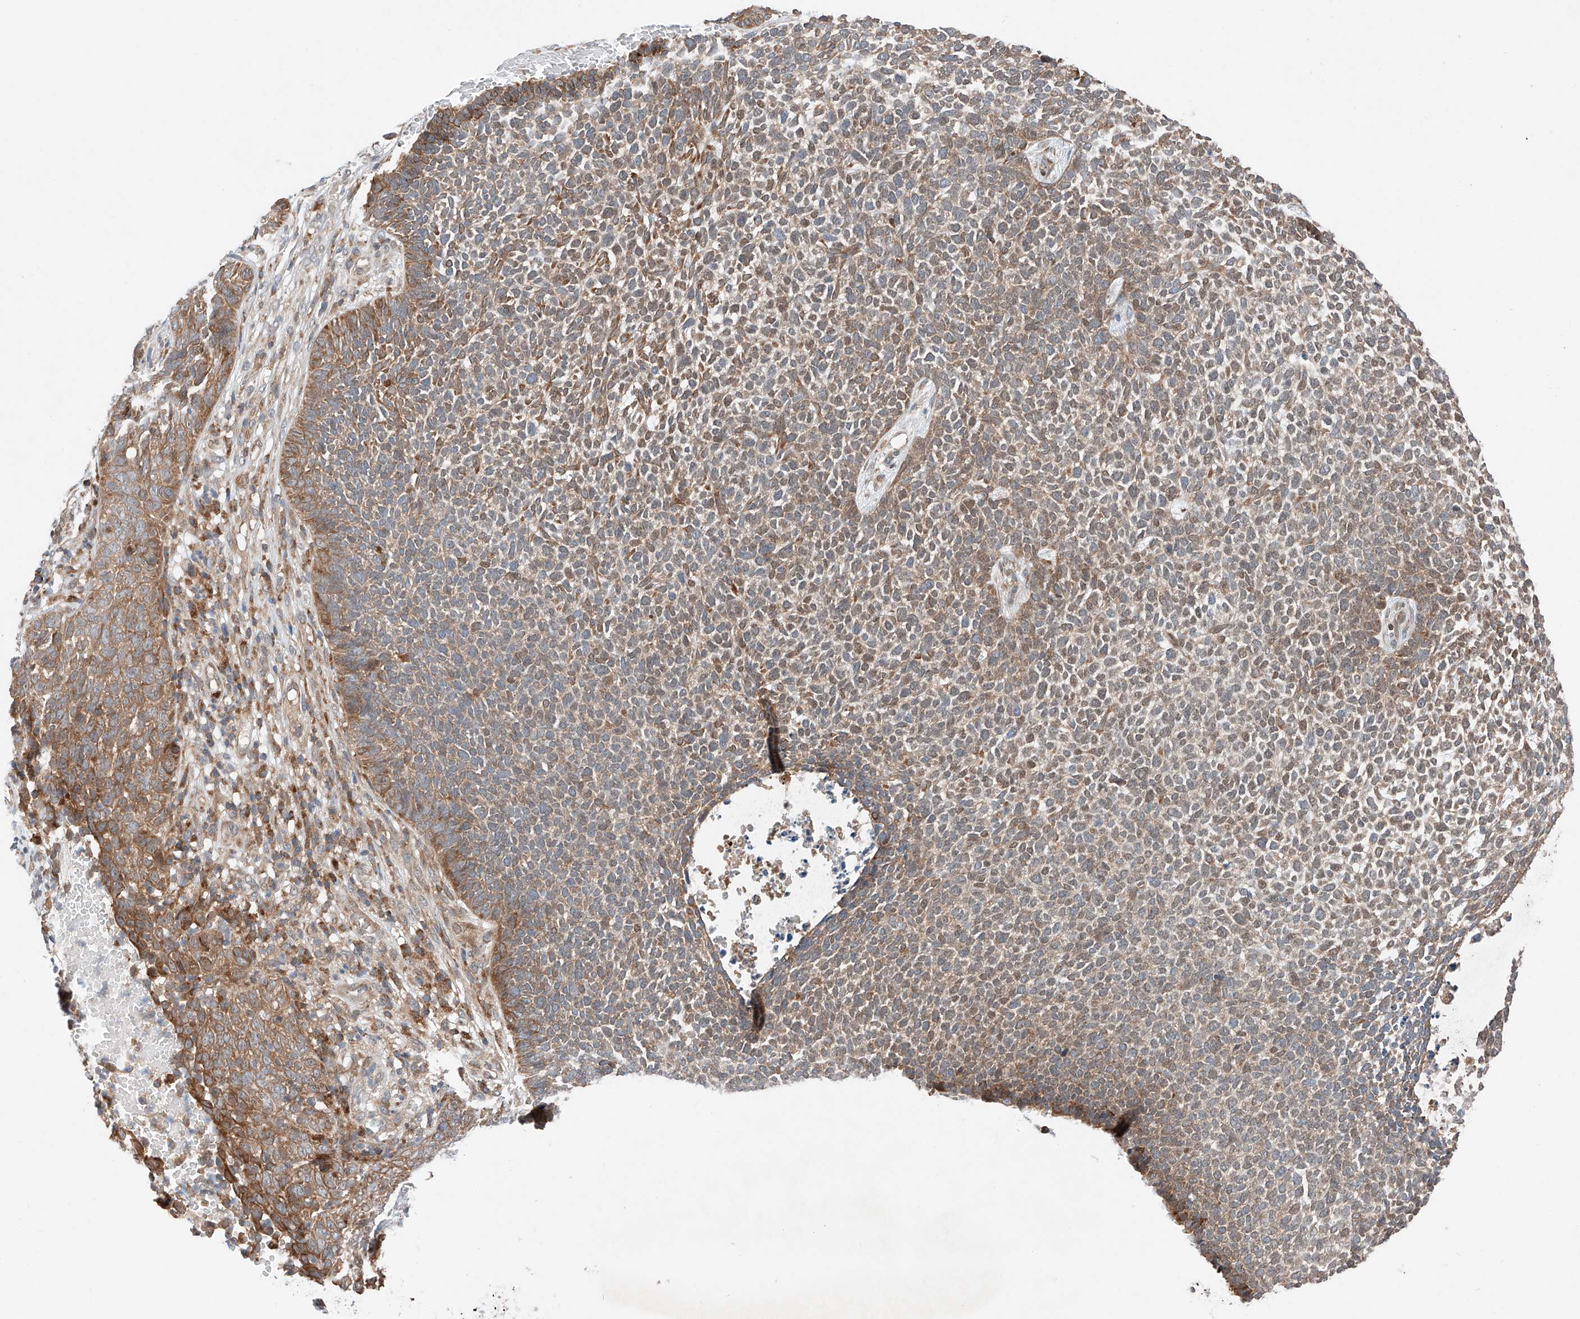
{"staining": {"intensity": "moderate", "quantity": ">75%", "location": "cytoplasmic/membranous"}, "tissue": "skin cancer", "cell_type": "Tumor cells", "image_type": "cancer", "snomed": [{"axis": "morphology", "description": "Basal cell carcinoma"}, {"axis": "topography", "description": "Skin"}], "caption": "There is medium levels of moderate cytoplasmic/membranous expression in tumor cells of basal cell carcinoma (skin), as demonstrated by immunohistochemical staining (brown color).", "gene": "RUSC1", "patient": {"sex": "female", "age": 84}}